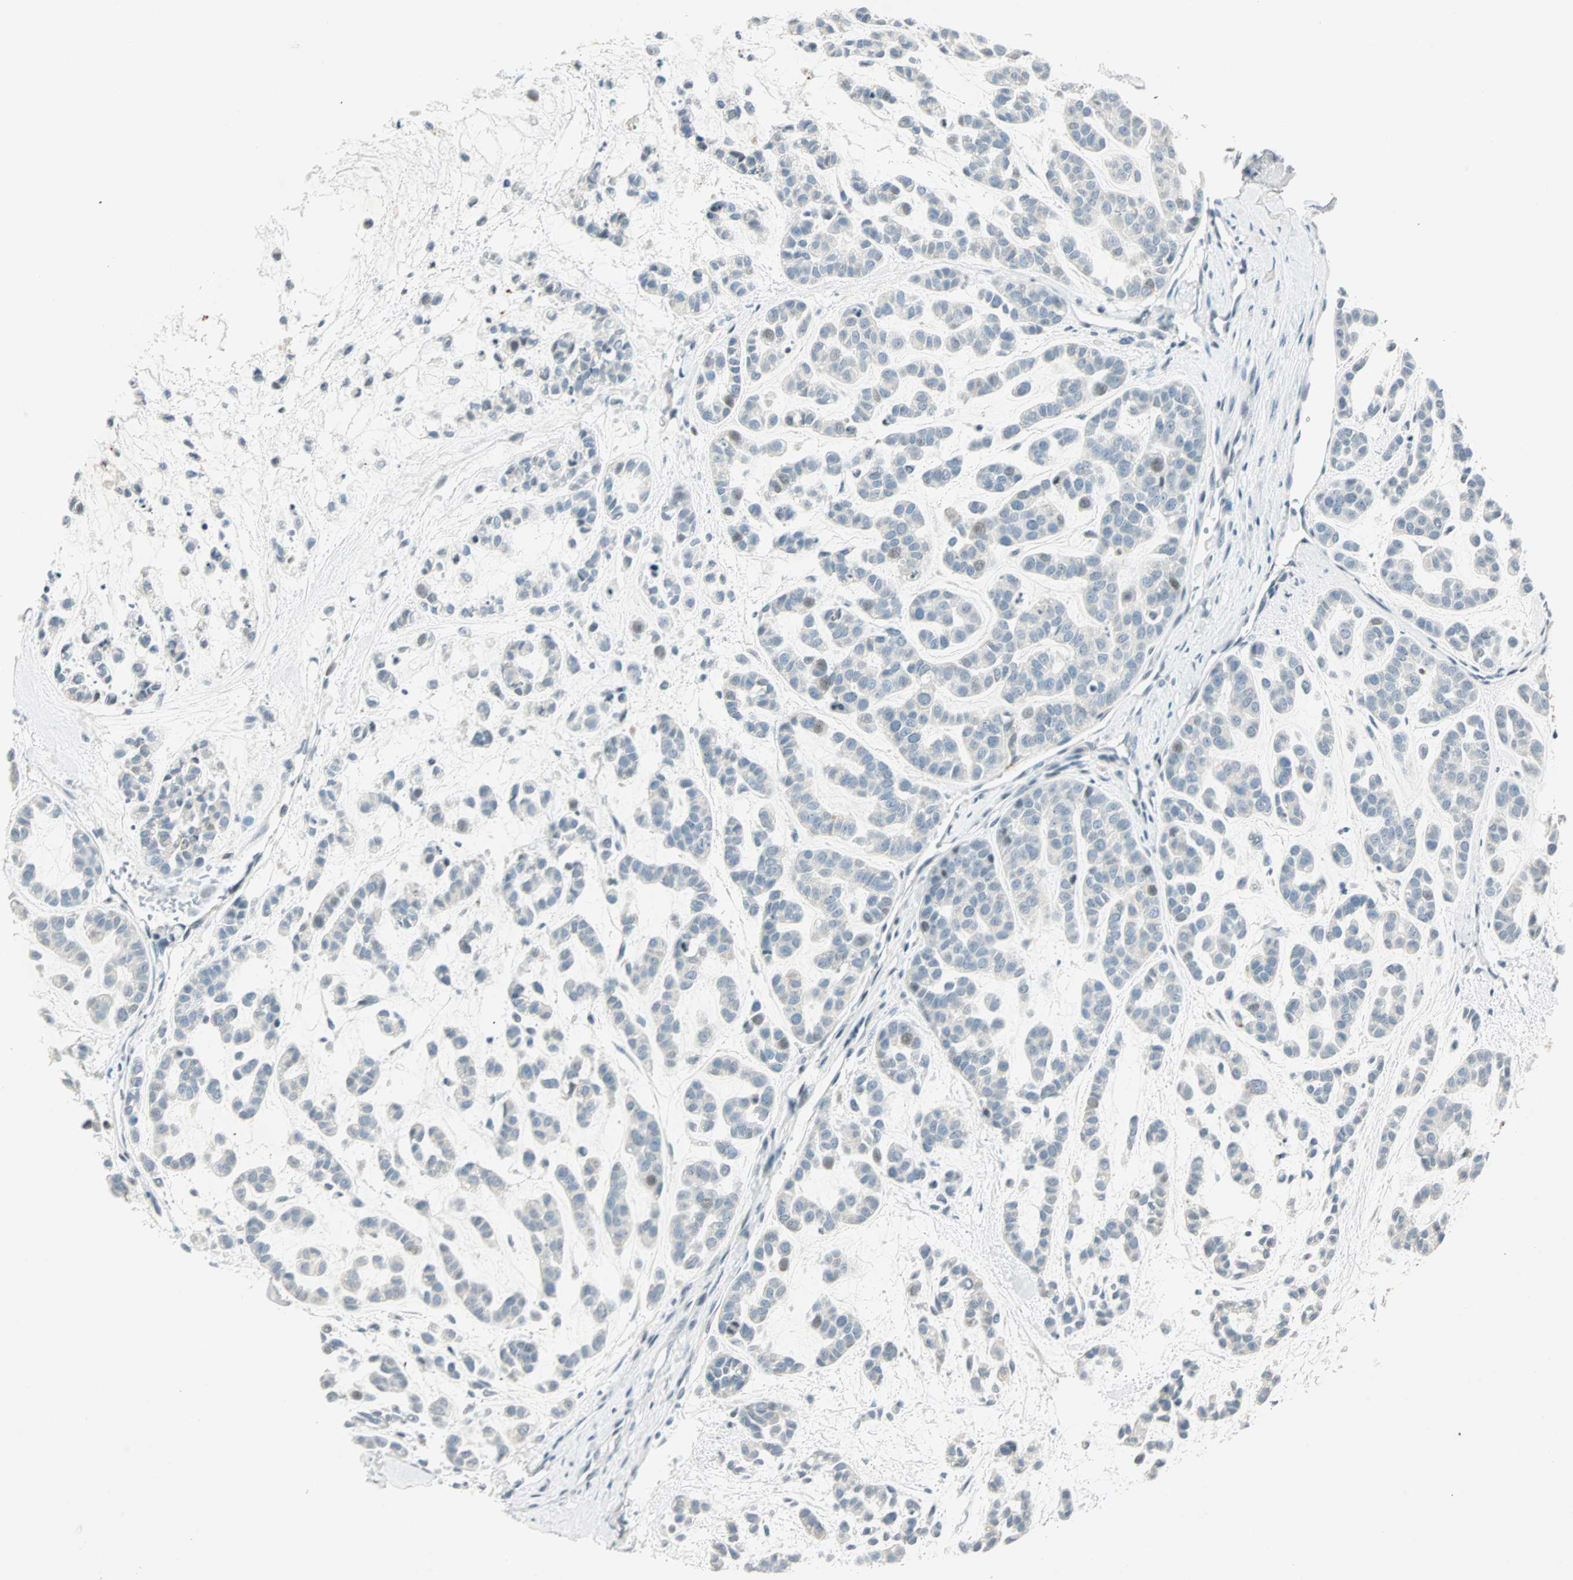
{"staining": {"intensity": "weak", "quantity": "<25%", "location": "nuclear"}, "tissue": "head and neck cancer", "cell_type": "Tumor cells", "image_type": "cancer", "snomed": [{"axis": "morphology", "description": "Adenocarcinoma, NOS"}, {"axis": "morphology", "description": "Adenoma, NOS"}, {"axis": "topography", "description": "Head-Neck"}], "caption": "Human head and neck cancer (adenoma) stained for a protein using immunohistochemistry reveals no expression in tumor cells.", "gene": "SMAD3", "patient": {"sex": "female", "age": 55}}